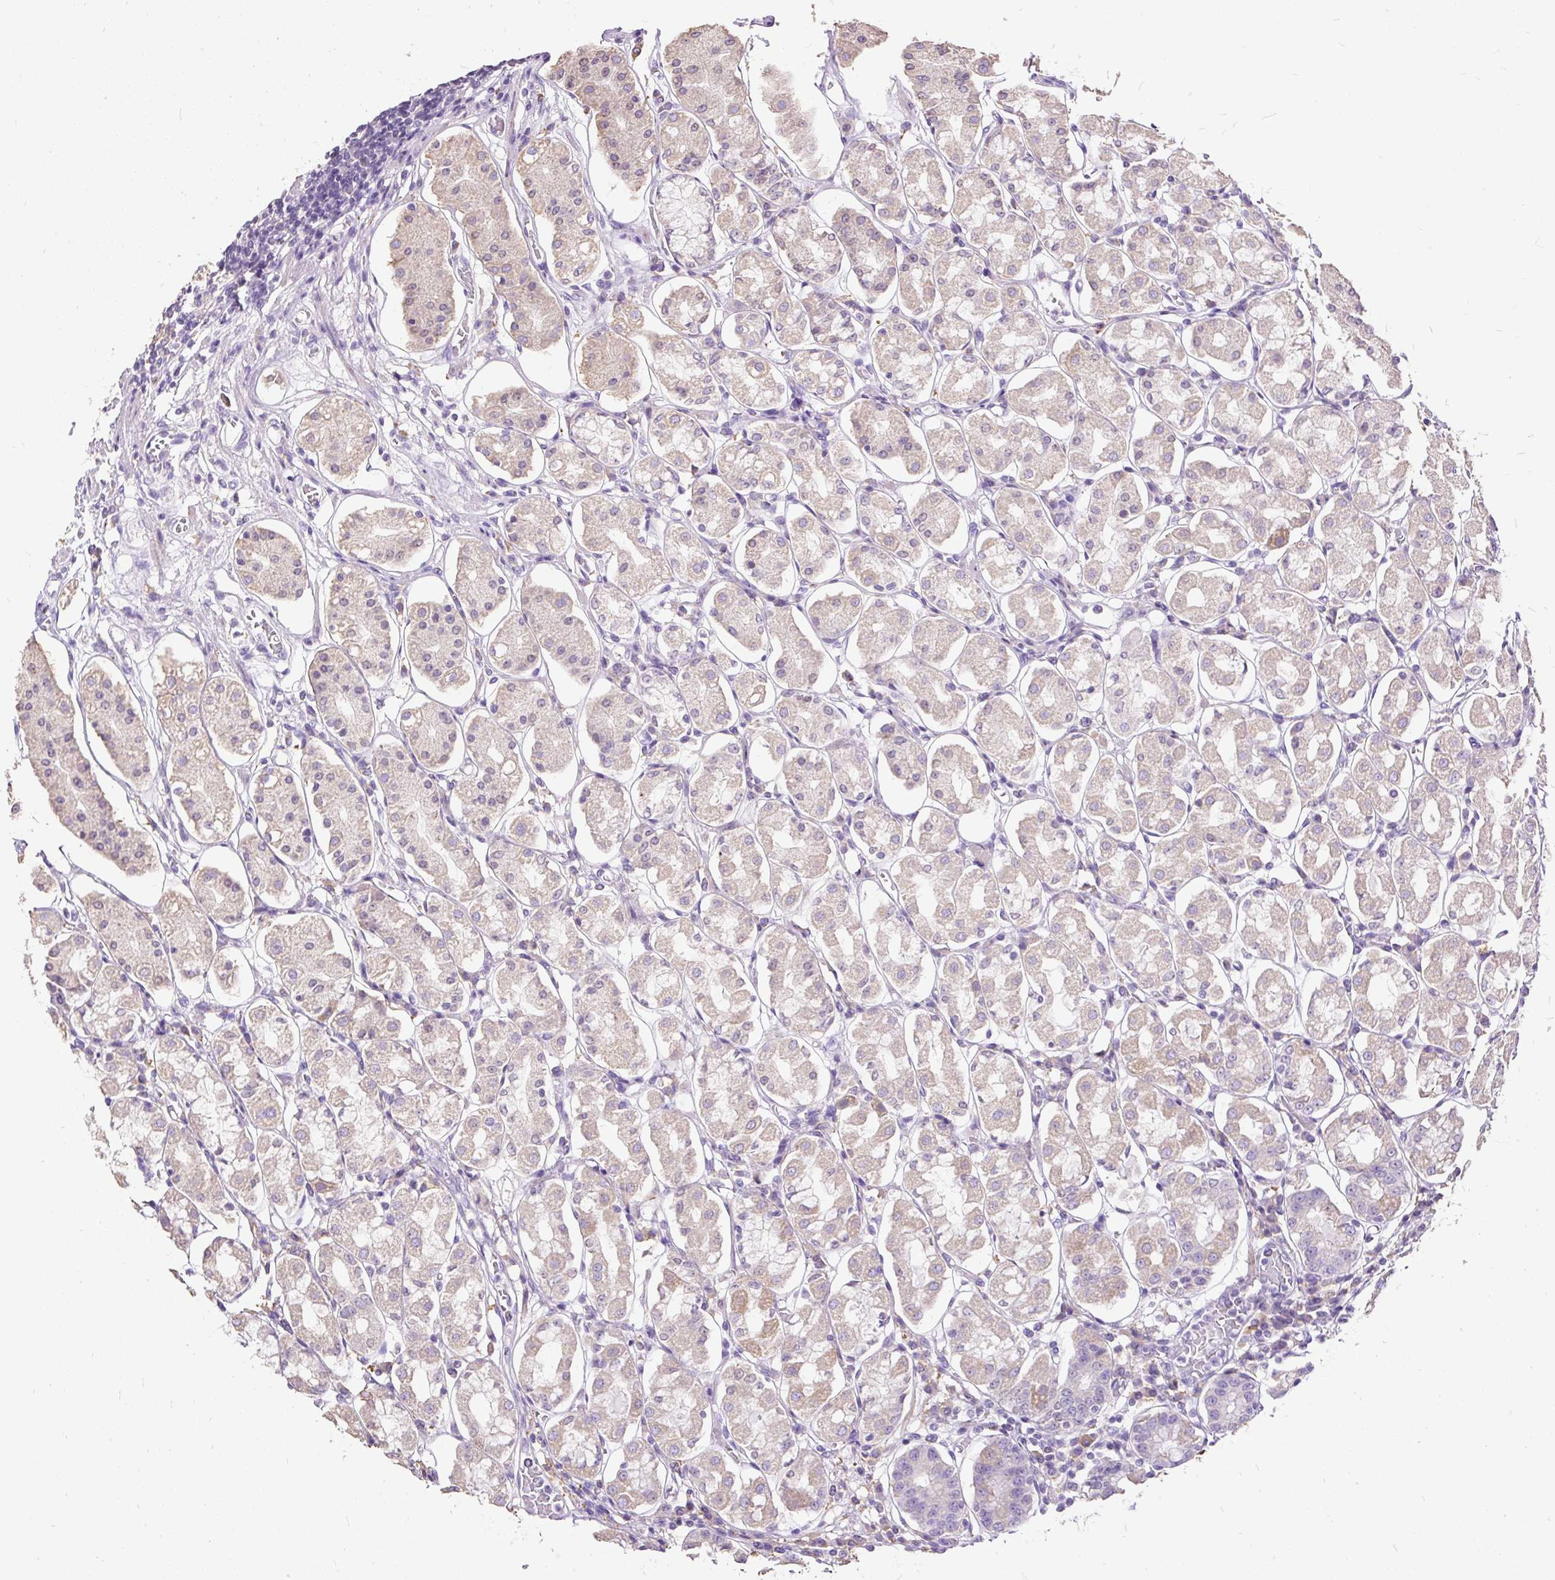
{"staining": {"intensity": "weak", "quantity": "<25%", "location": "cytoplasmic/membranous"}, "tissue": "stomach", "cell_type": "Glandular cells", "image_type": "normal", "snomed": [{"axis": "morphology", "description": "Normal tissue, NOS"}, {"axis": "topography", "description": "Stomach, lower"}], "caption": "Photomicrograph shows no protein expression in glandular cells of unremarkable stomach. (DAB (3,3'-diaminobenzidine) IHC, high magnification).", "gene": "GBX1", "patient": {"sex": "female", "age": 56}}